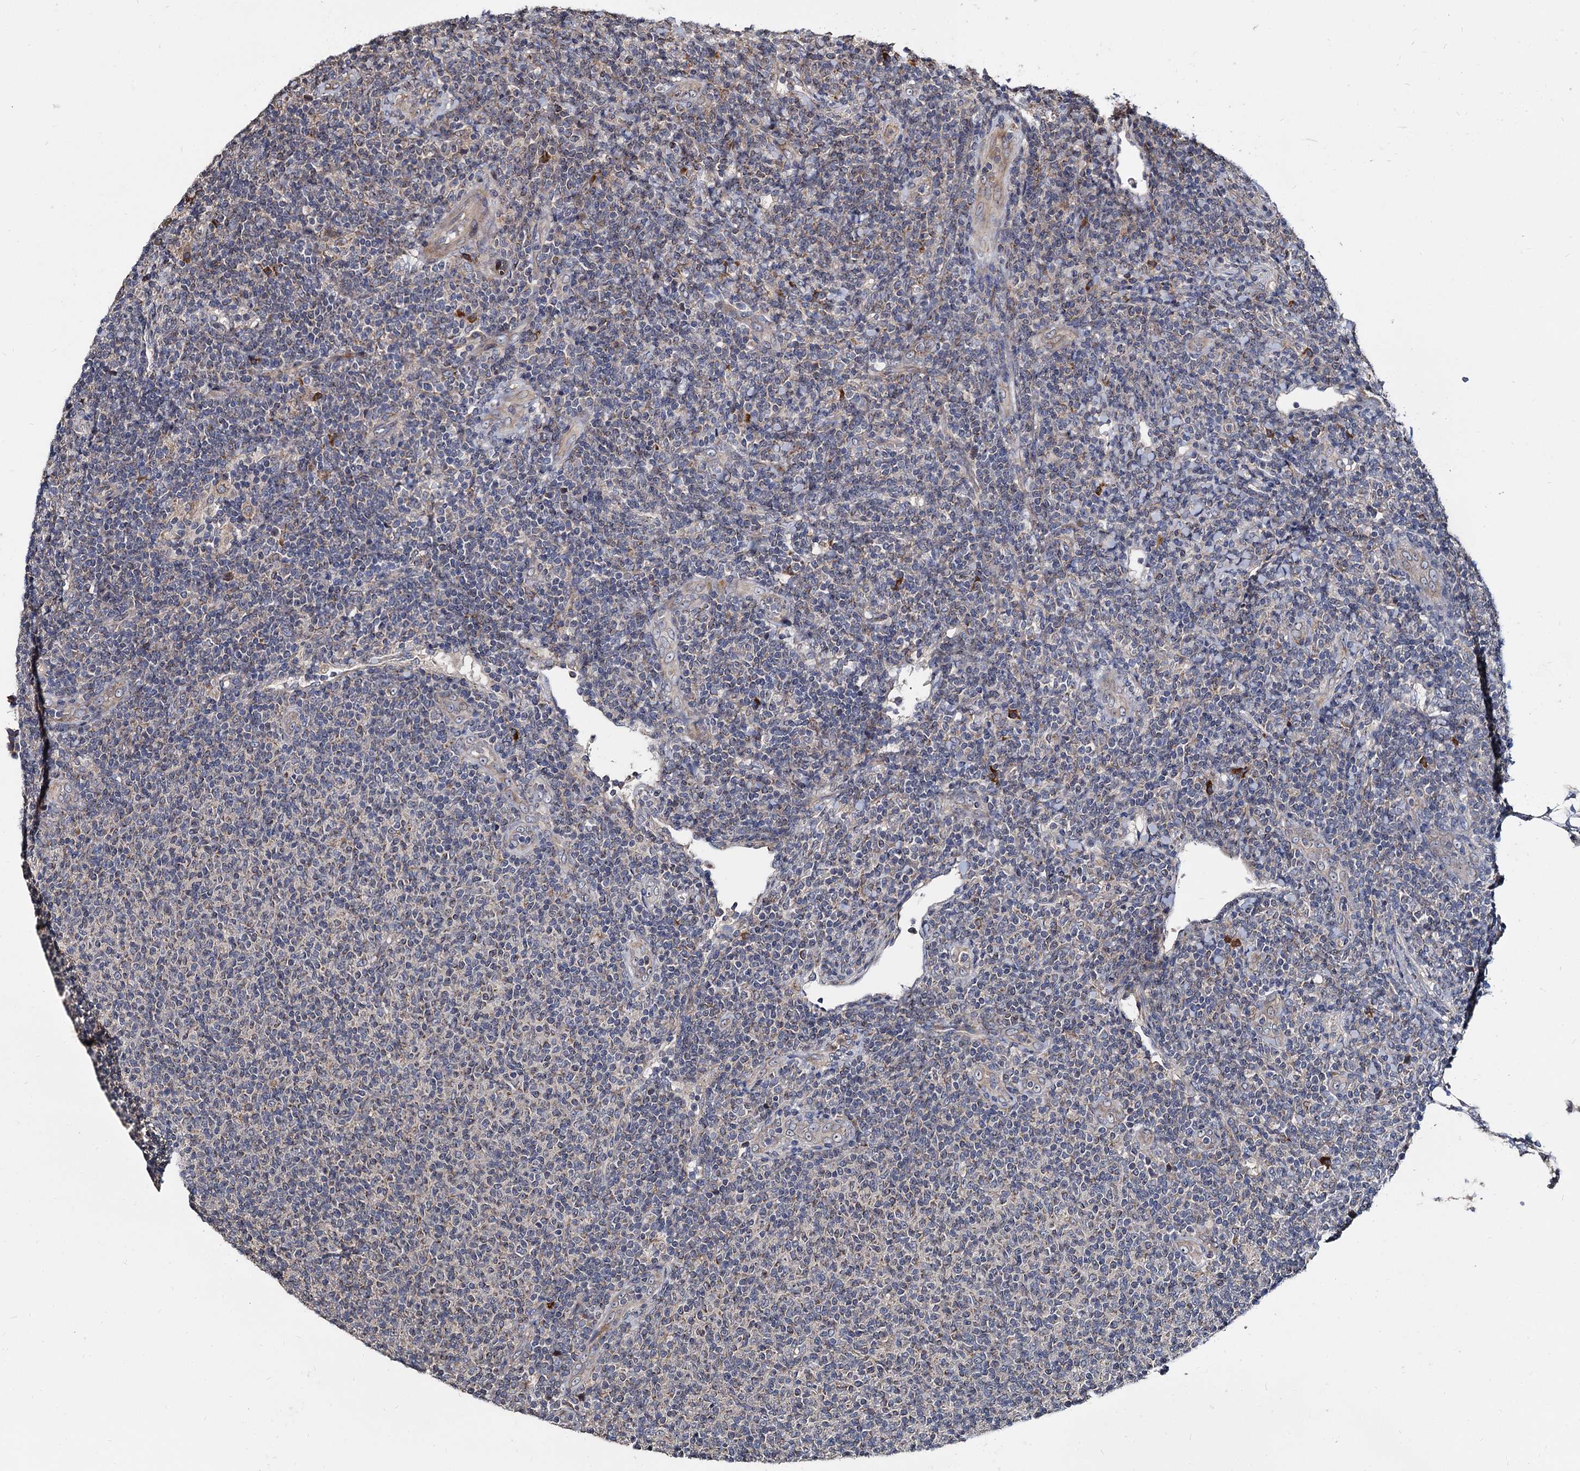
{"staining": {"intensity": "weak", "quantity": "25%-75%", "location": "cytoplasmic/membranous"}, "tissue": "lymphoma", "cell_type": "Tumor cells", "image_type": "cancer", "snomed": [{"axis": "morphology", "description": "Malignant lymphoma, non-Hodgkin's type, Low grade"}, {"axis": "topography", "description": "Lymph node"}], "caption": "Tumor cells demonstrate weak cytoplasmic/membranous positivity in approximately 25%-75% of cells in lymphoma.", "gene": "WWC3", "patient": {"sex": "male", "age": 66}}